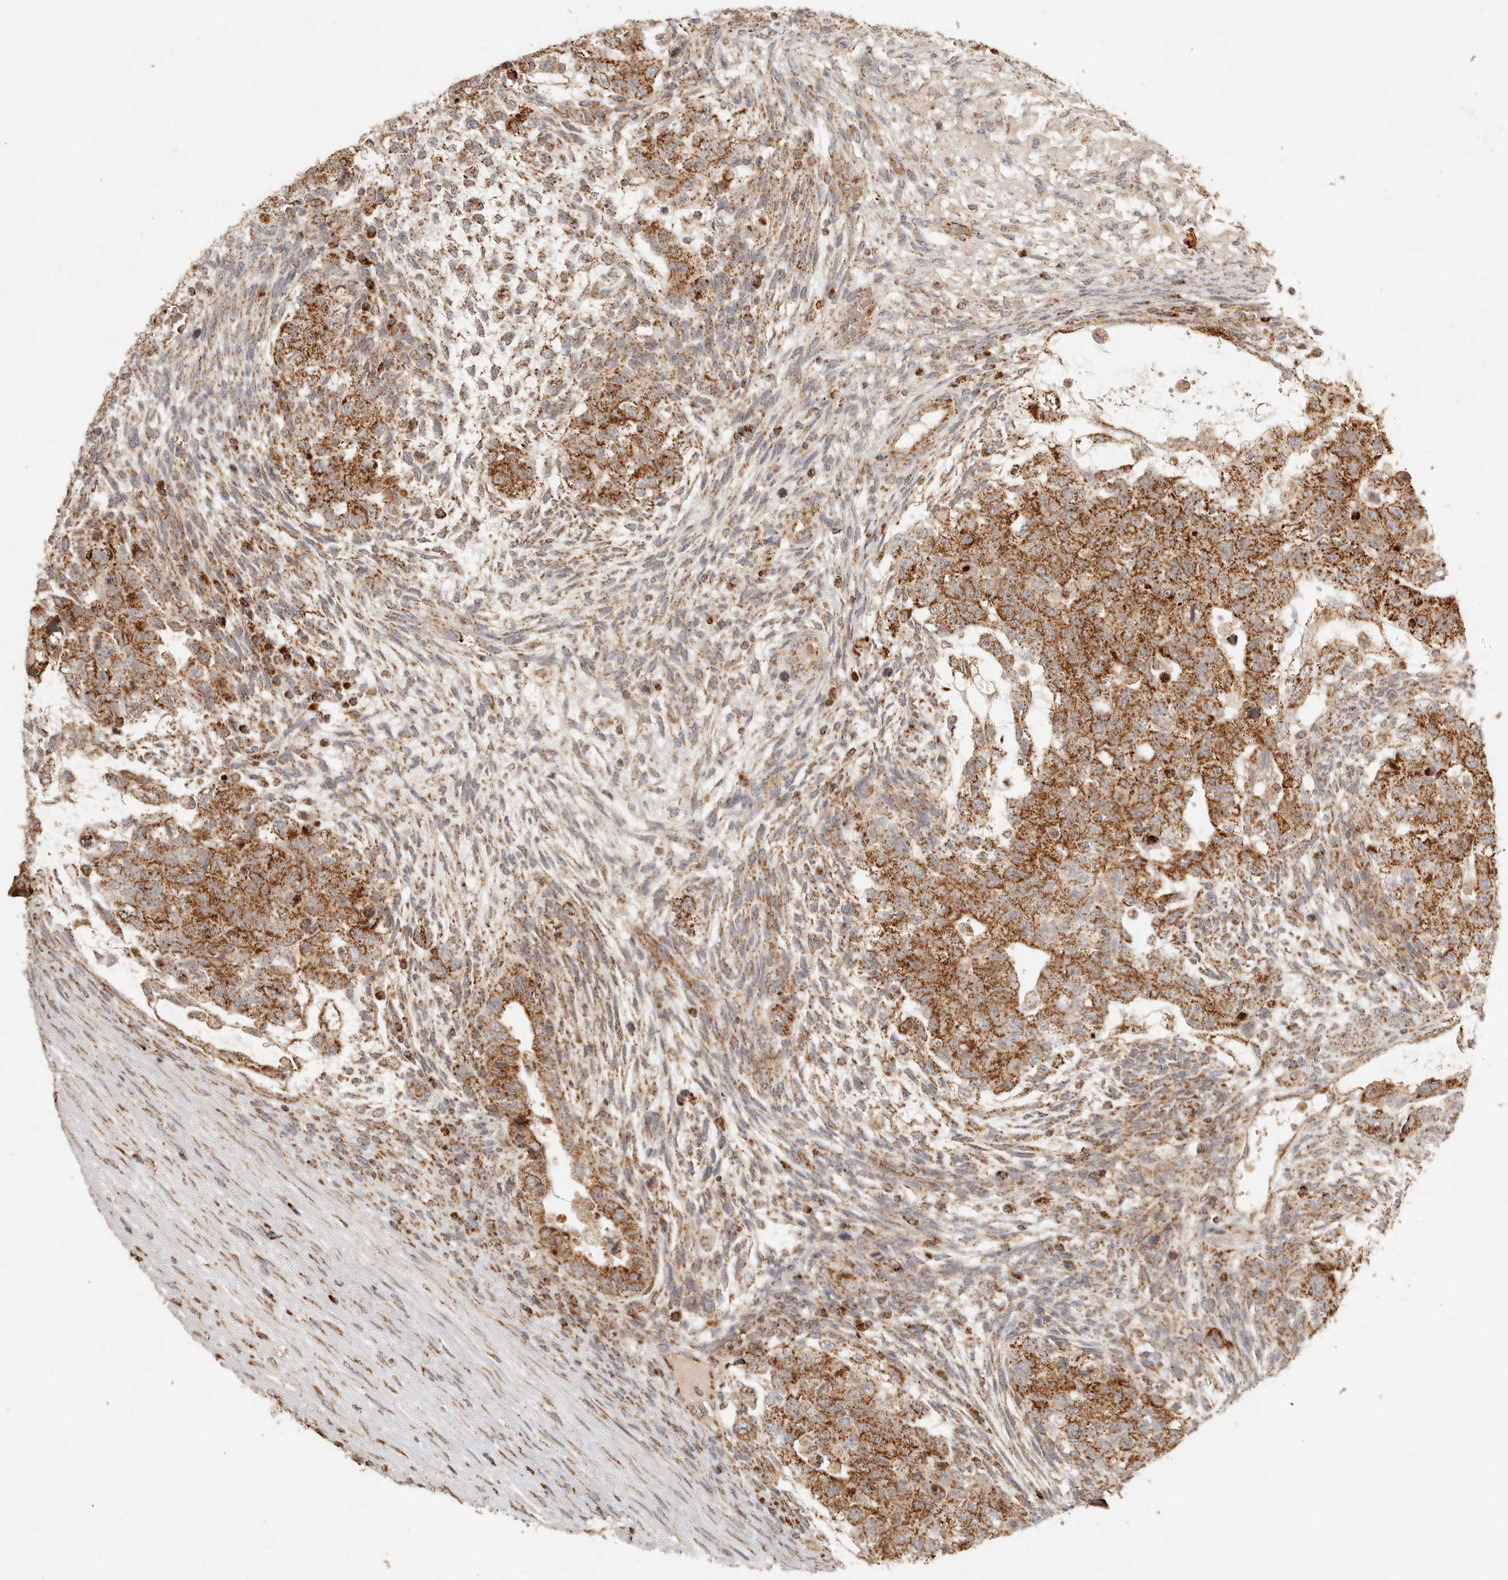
{"staining": {"intensity": "moderate", "quantity": ">75%", "location": "cytoplasmic/membranous"}, "tissue": "testis cancer", "cell_type": "Tumor cells", "image_type": "cancer", "snomed": [{"axis": "morphology", "description": "Normal tissue, NOS"}, {"axis": "morphology", "description": "Carcinoma, Embryonal, NOS"}, {"axis": "topography", "description": "Testis"}], "caption": "Protein expression analysis of testis embryonal carcinoma reveals moderate cytoplasmic/membranous positivity in about >75% of tumor cells.", "gene": "MRPL55", "patient": {"sex": "male", "age": 36}}